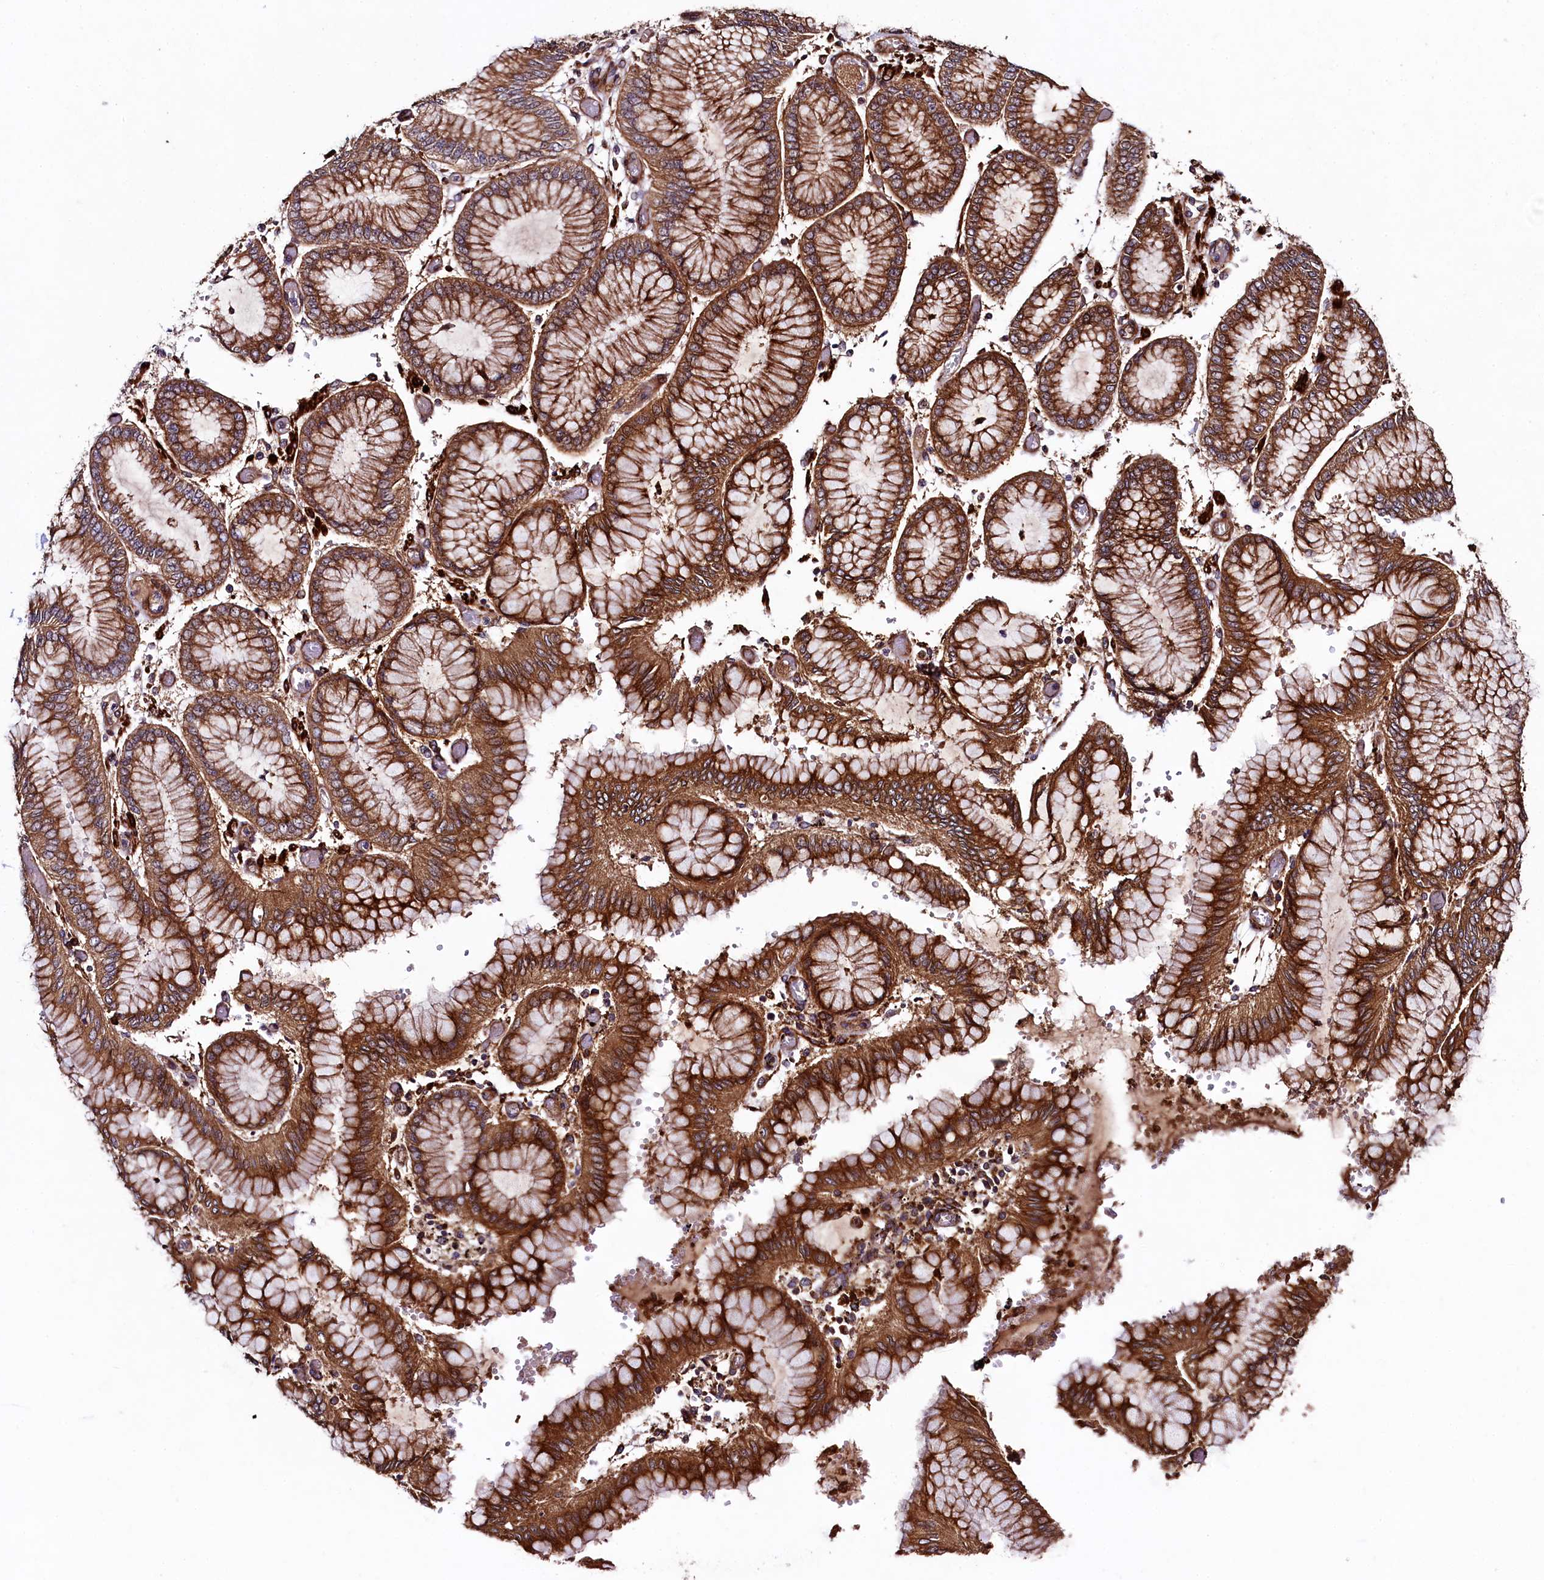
{"staining": {"intensity": "moderate", "quantity": ">75%", "location": "cytoplasmic/membranous"}, "tissue": "stomach cancer", "cell_type": "Tumor cells", "image_type": "cancer", "snomed": [{"axis": "morphology", "description": "Adenocarcinoma, NOS"}, {"axis": "topography", "description": "Stomach"}], "caption": "Immunohistochemistry (DAB) staining of human stomach adenocarcinoma reveals moderate cytoplasmic/membranous protein expression in approximately >75% of tumor cells.", "gene": "CCDC102A", "patient": {"sex": "male", "age": 76}}